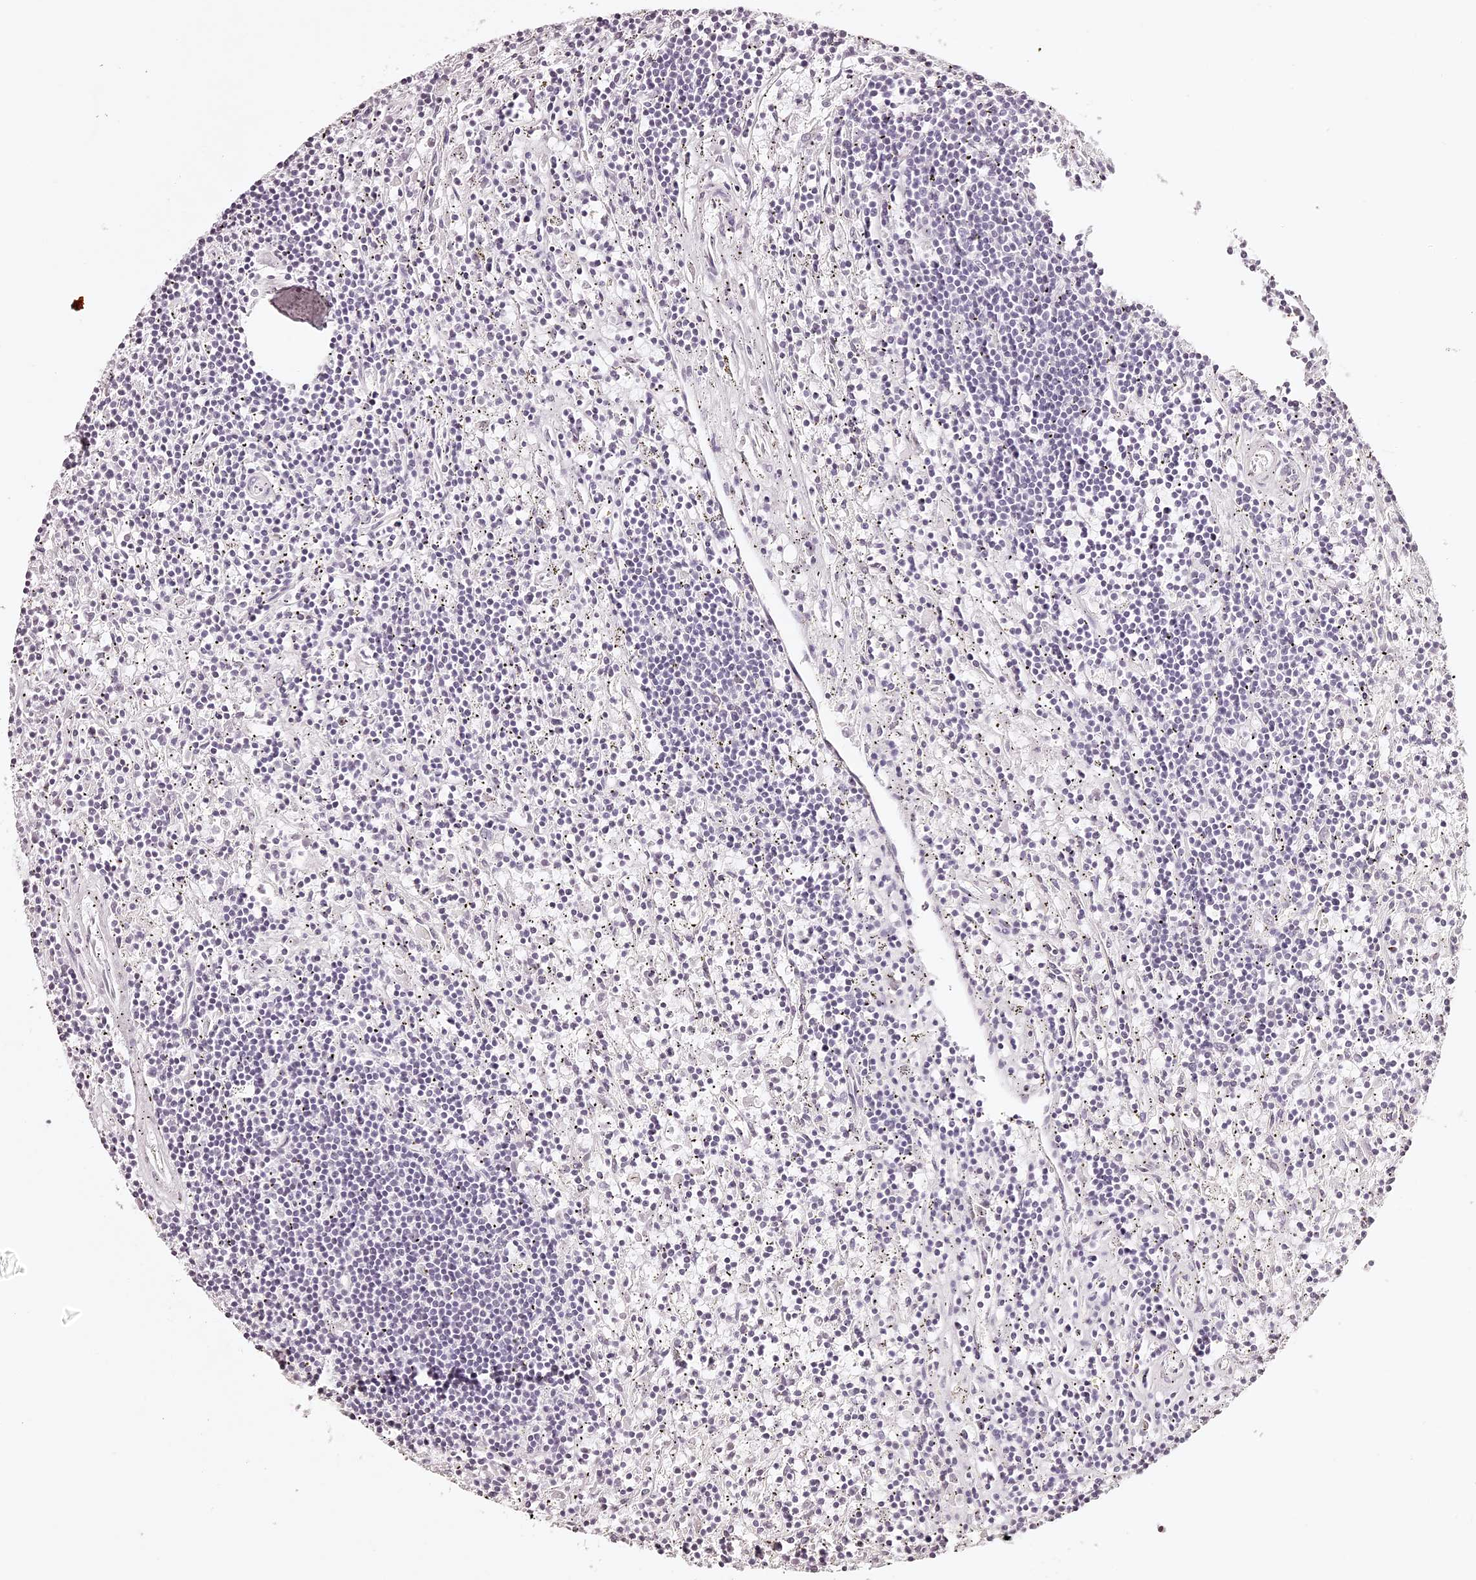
{"staining": {"intensity": "negative", "quantity": "none", "location": "none"}, "tissue": "lymphoma", "cell_type": "Tumor cells", "image_type": "cancer", "snomed": [{"axis": "morphology", "description": "Malignant lymphoma, non-Hodgkin's type, Low grade"}, {"axis": "topography", "description": "Spleen"}], "caption": "Micrograph shows no significant protein staining in tumor cells of malignant lymphoma, non-Hodgkin's type (low-grade). (DAB (3,3'-diaminobenzidine) immunohistochemistry (IHC), high magnification).", "gene": "ELAPOR1", "patient": {"sex": "male", "age": 76}}